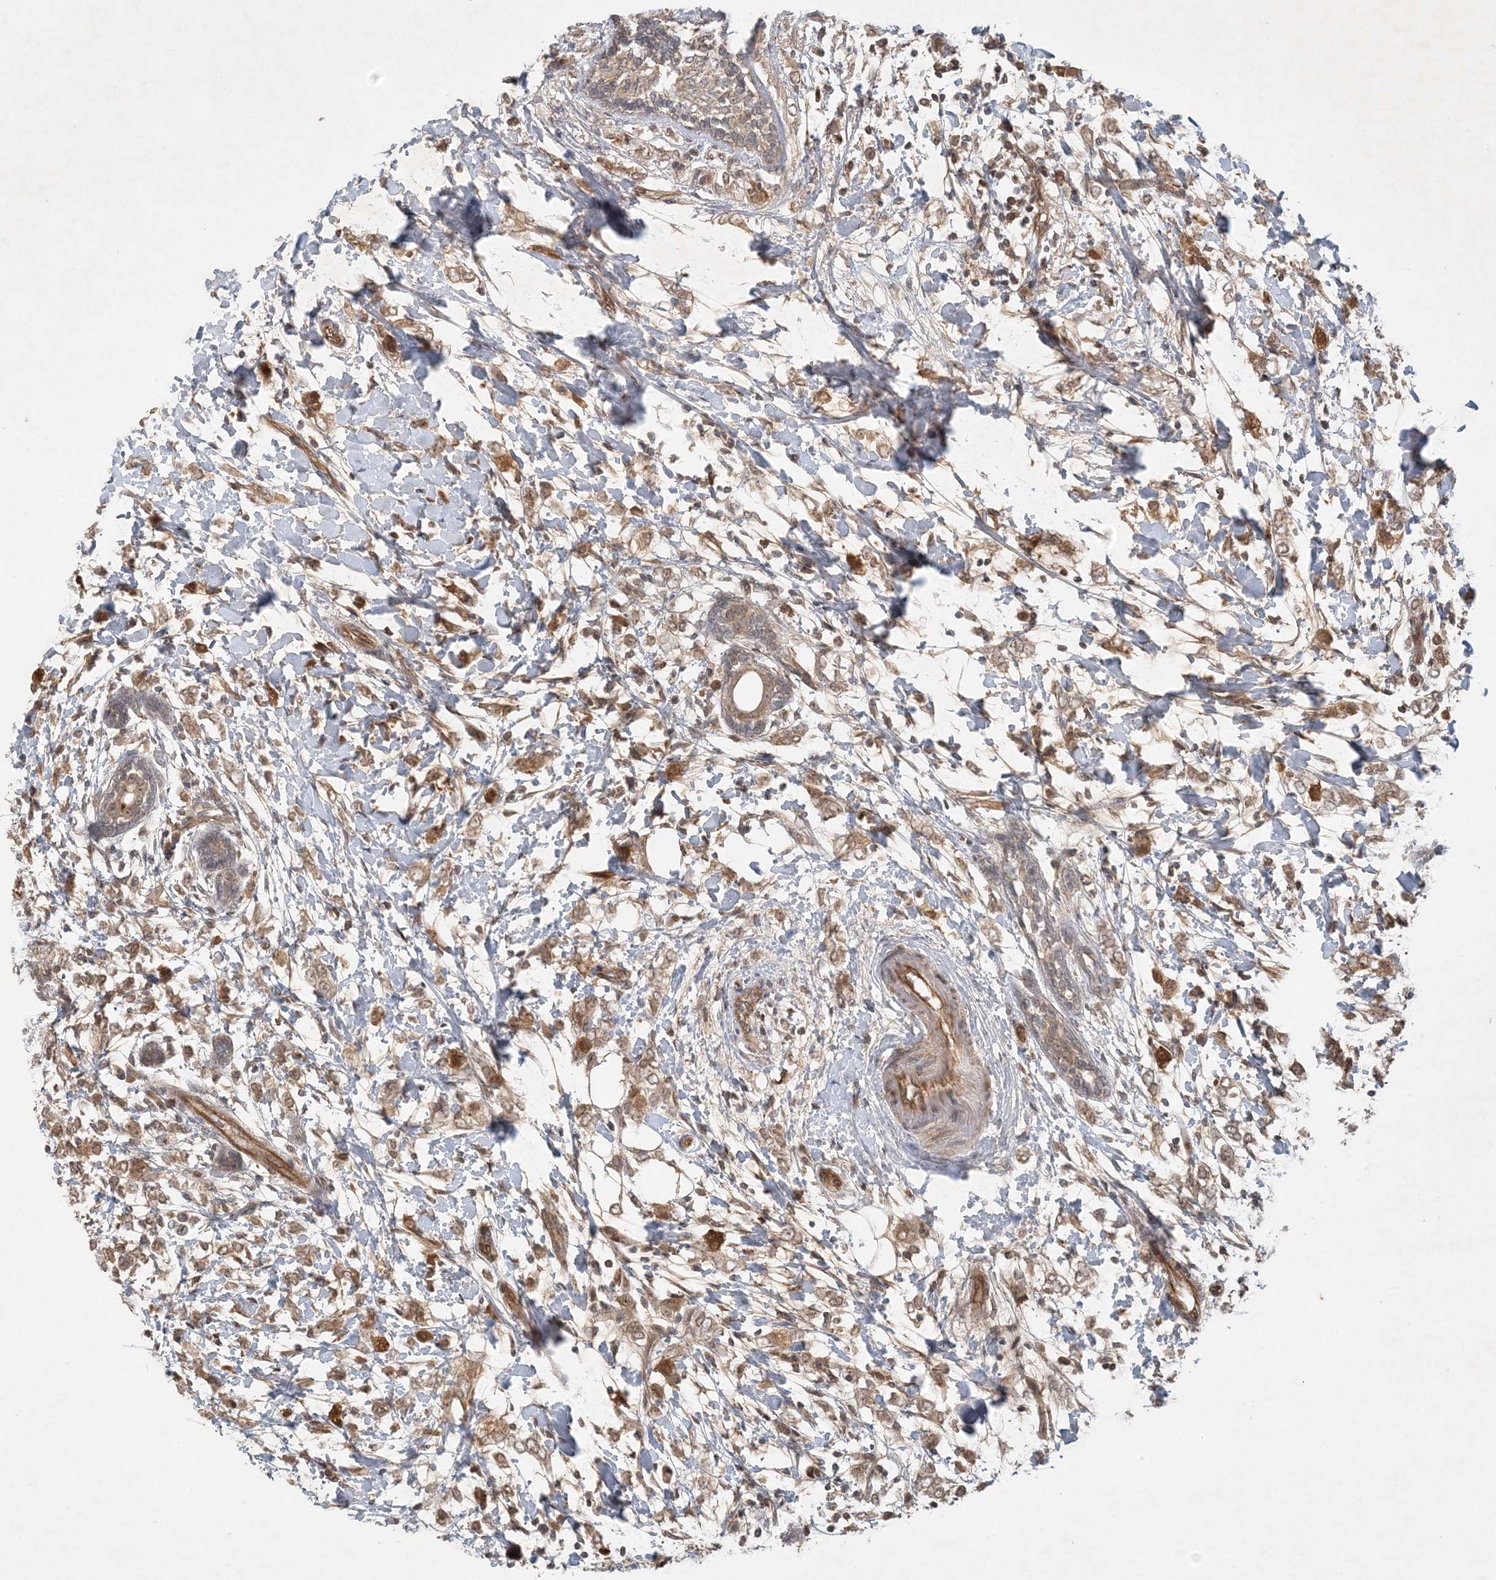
{"staining": {"intensity": "moderate", "quantity": ">75%", "location": "cytoplasmic/membranous"}, "tissue": "breast cancer", "cell_type": "Tumor cells", "image_type": "cancer", "snomed": [{"axis": "morphology", "description": "Normal tissue, NOS"}, {"axis": "morphology", "description": "Lobular carcinoma"}, {"axis": "topography", "description": "Breast"}], "caption": "Brown immunohistochemical staining in human breast cancer (lobular carcinoma) displays moderate cytoplasmic/membranous positivity in about >75% of tumor cells. The protein is stained brown, and the nuclei are stained in blue (DAB IHC with brightfield microscopy, high magnification).", "gene": "ZCCHC4", "patient": {"sex": "female", "age": 47}}